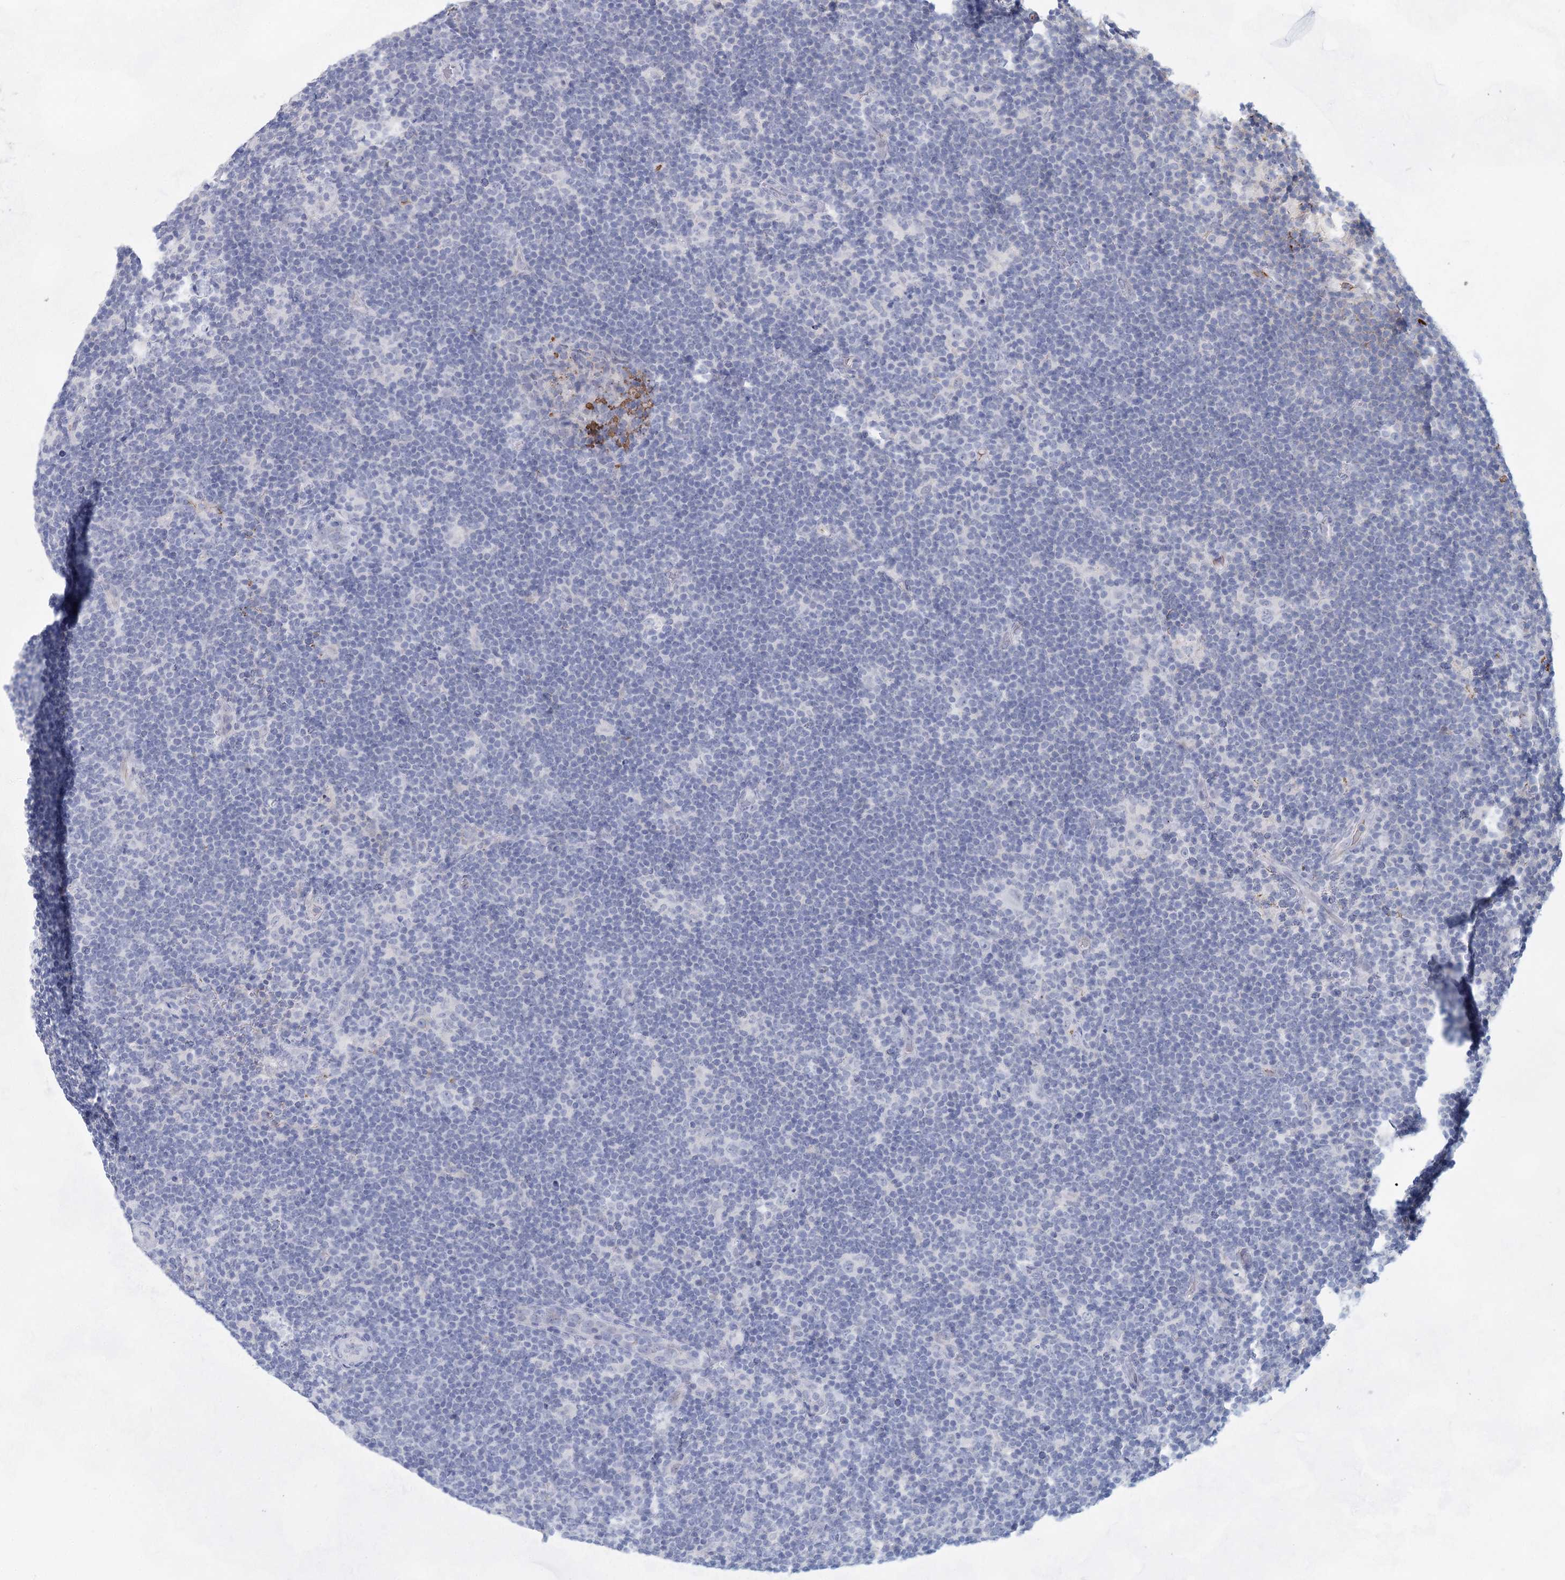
{"staining": {"intensity": "negative", "quantity": "none", "location": "none"}, "tissue": "lymphoma", "cell_type": "Tumor cells", "image_type": "cancer", "snomed": [{"axis": "morphology", "description": "Hodgkin's disease, NOS"}, {"axis": "topography", "description": "Lymph node"}], "caption": "Immunohistochemistry photomicrograph of neoplastic tissue: human lymphoma stained with DAB (3,3'-diaminobenzidine) displays no significant protein positivity in tumor cells. (DAB (3,3'-diaminobenzidine) IHC, high magnification).", "gene": "TASOR2", "patient": {"sex": "female", "age": 57}}